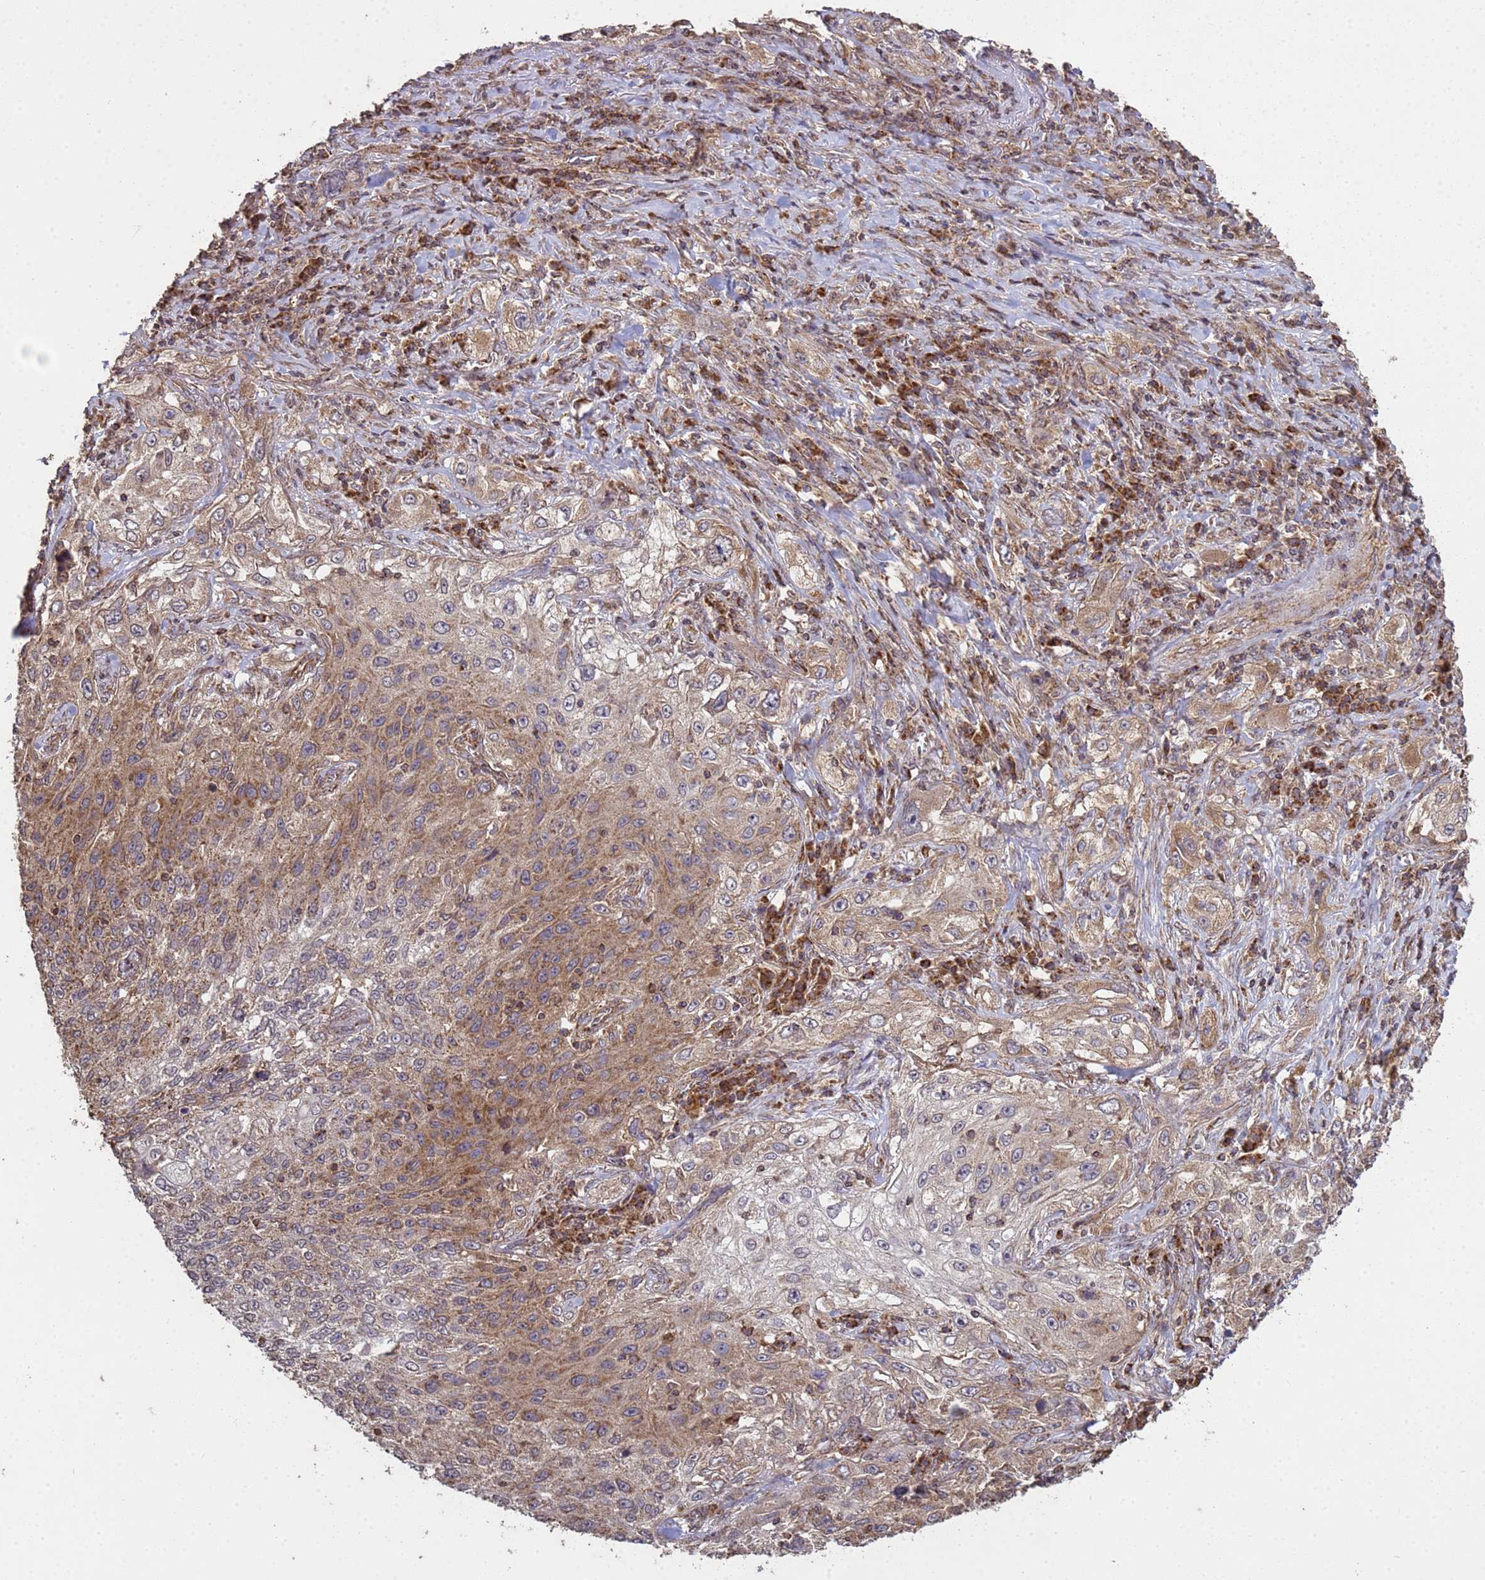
{"staining": {"intensity": "moderate", "quantity": ">75%", "location": "cytoplasmic/membranous"}, "tissue": "lung cancer", "cell_type": "Tumor cells", "image_type": "cancer", "snomed": [{"axis": "morphology", "description": "Squamous cell carcinoma, NOS"}, {"axis": "topography", "description": "Lung"}], "caption": "Immunohistochemistry histopathology image of human lung cancer (squamous cell carcinoma) stained for a protein (brown), which demonstrates medium levels of moderate cytoplasmic/membranous positivity in about >75% of tumor cells.", "gene": "P2RX7", "patient": {"sex": "female", "age": 69}}